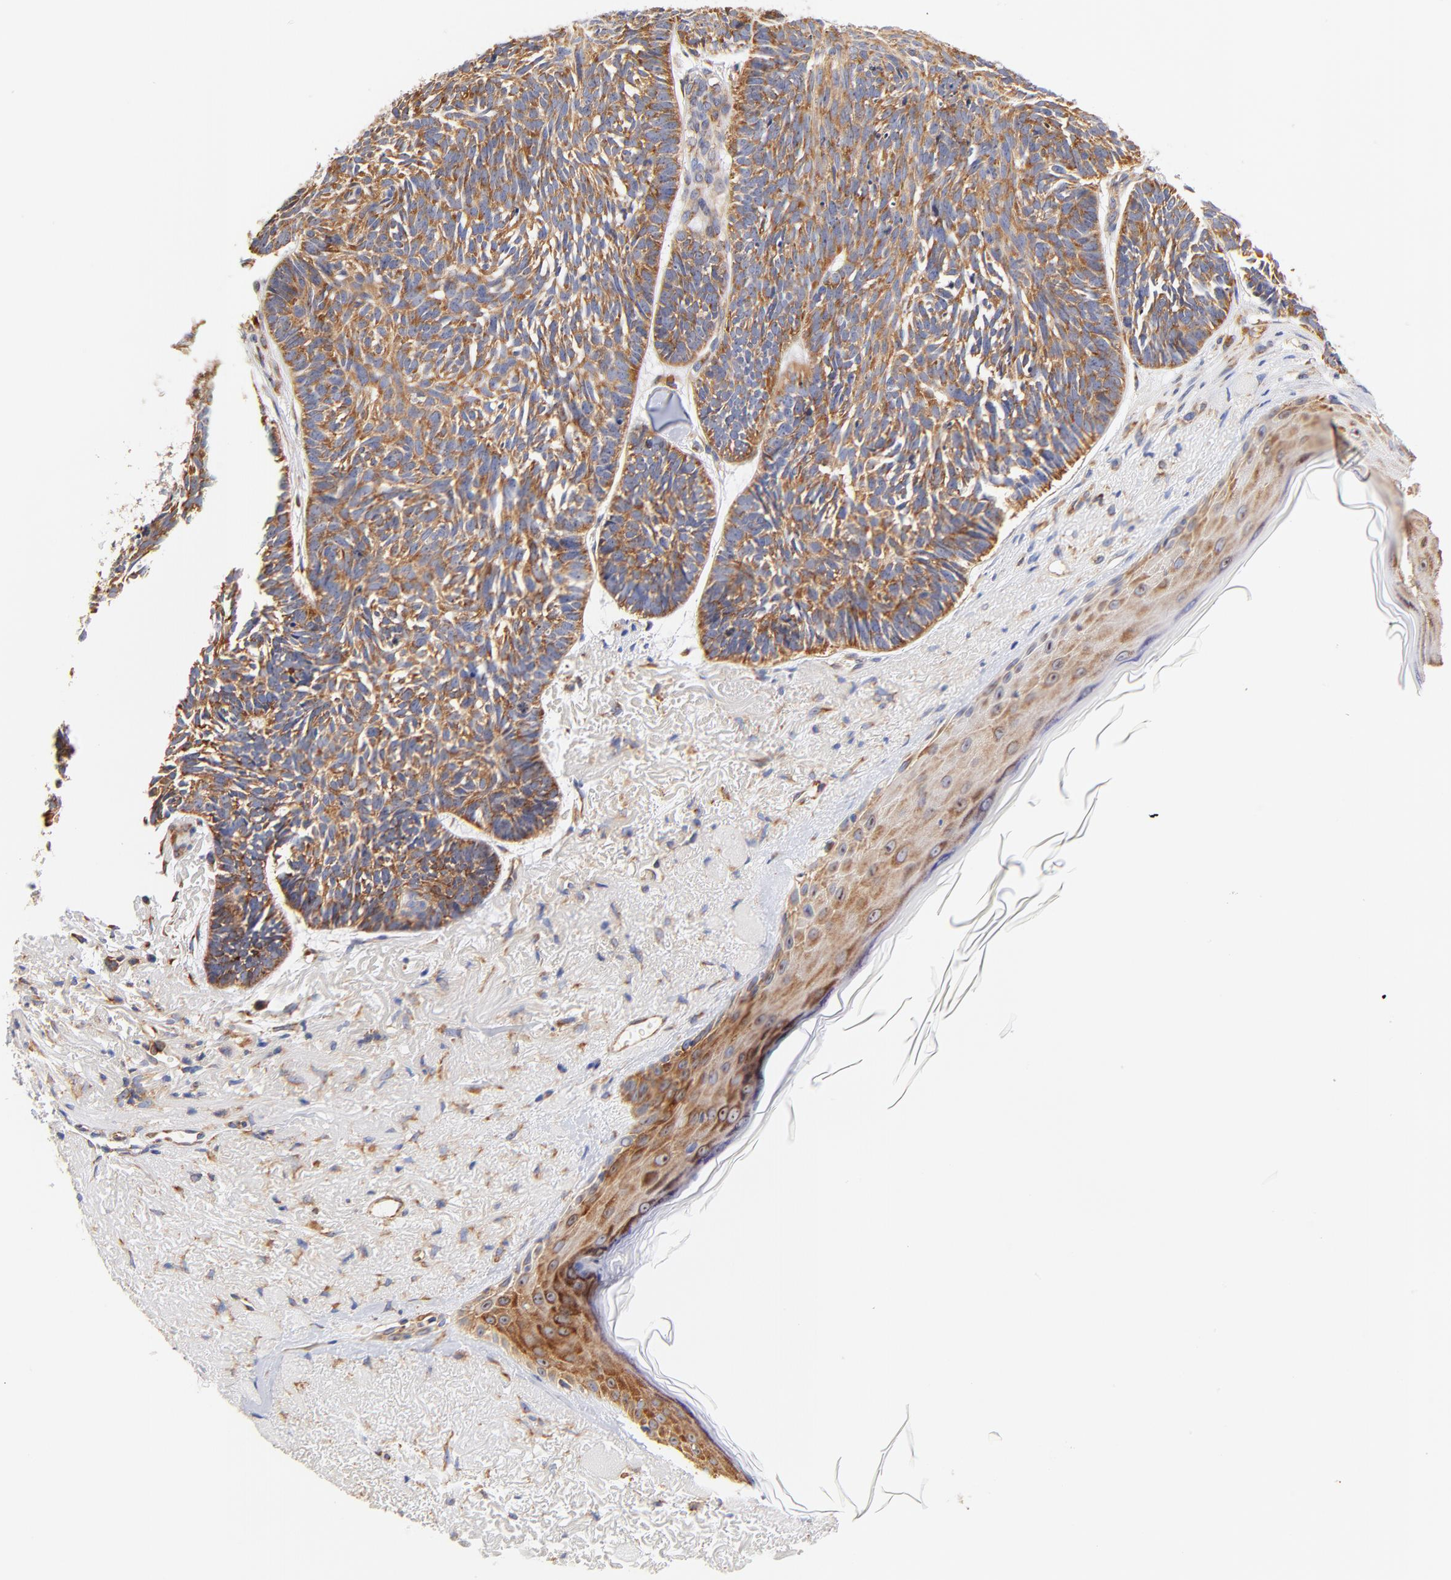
{"staining": {"intensity": "moderate", "quantity": ">75%", "location": "cytoplasmic/membranous"}, "tissue": "skin cancer", "cell_type": "Tumor cells", "image_type": "cancer", "snomed": [{"axis": "morphology", "description": "Basal cell carcinoma"}, {"axis": "topography", "description": "Skin"}], "caption": "Tumor cells exhibit medium levels of moderate cytoplasmic/membranous positivity in approximately >75% of cells in skin cancer (basal cell carcinoma). The protein of interest is stained brown, and the nuclei are stained in blue (DAB (3,3'-diaminobenzidine) IHC with brightfield microscopy, high magnification).", "gene": "RPL27", "patient": {"sex": "female", "age": 87}}